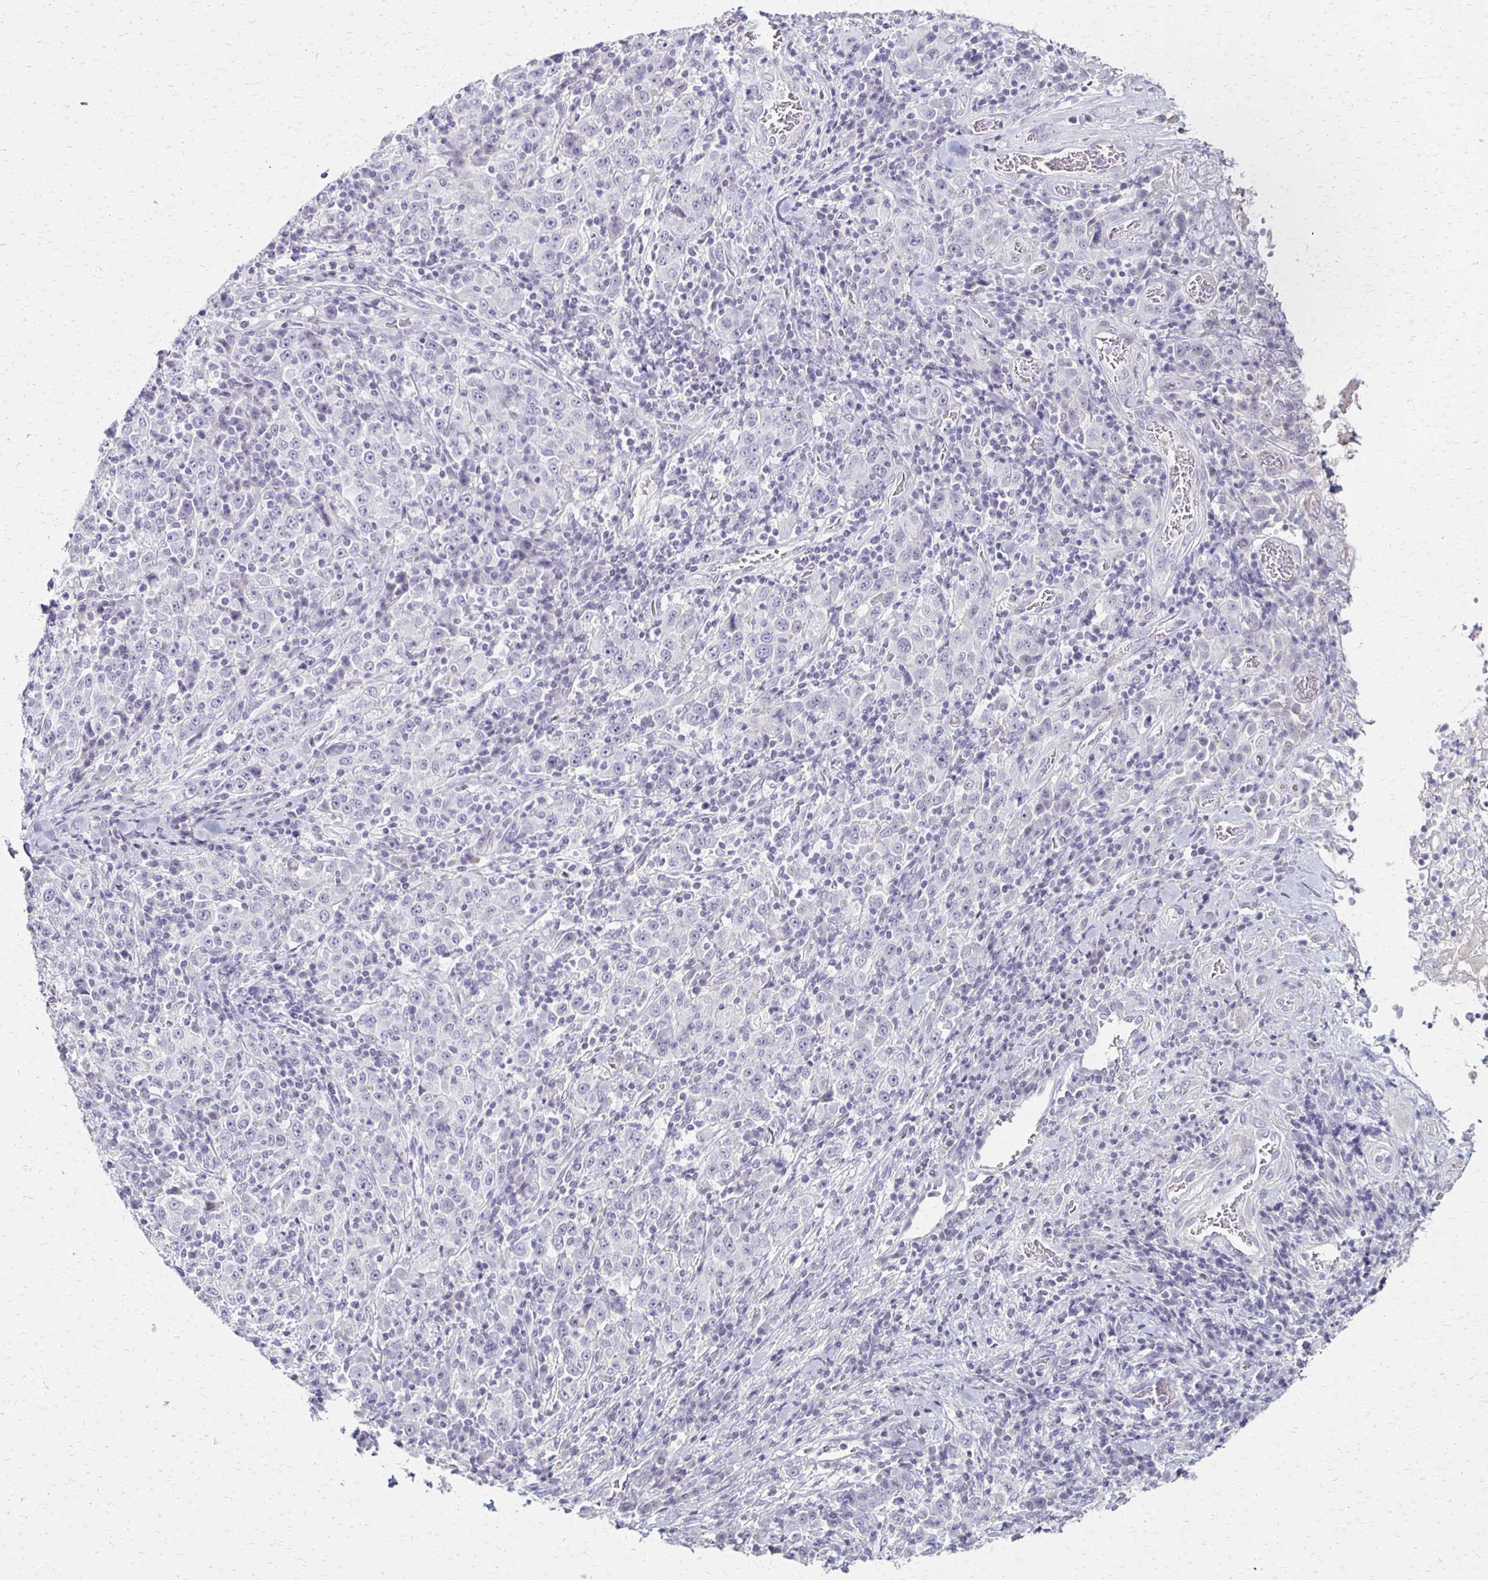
{"staining": {"intensity": "negative", "quantity": "none", "location": "none"}, "tissue": "stomach cancer", "cell_type": "Tumor cells", "image_type": "cancer", "snomed": [{"axis": "morphology", "description": "Normal tissue, NOS"}, {"axis": "morphology", "description": "Adenocarcinoma, NOS"}, {"axis": "topography", "description": "Stomach, upper"}, {"axis": "topography", "description": "Stomach"}], "caption": "A photomicrograph of human stomach cancer is negative for staining in tumor cells.", "gene": "FOXO4", "patient": {"sex": "male", "age": 59}}